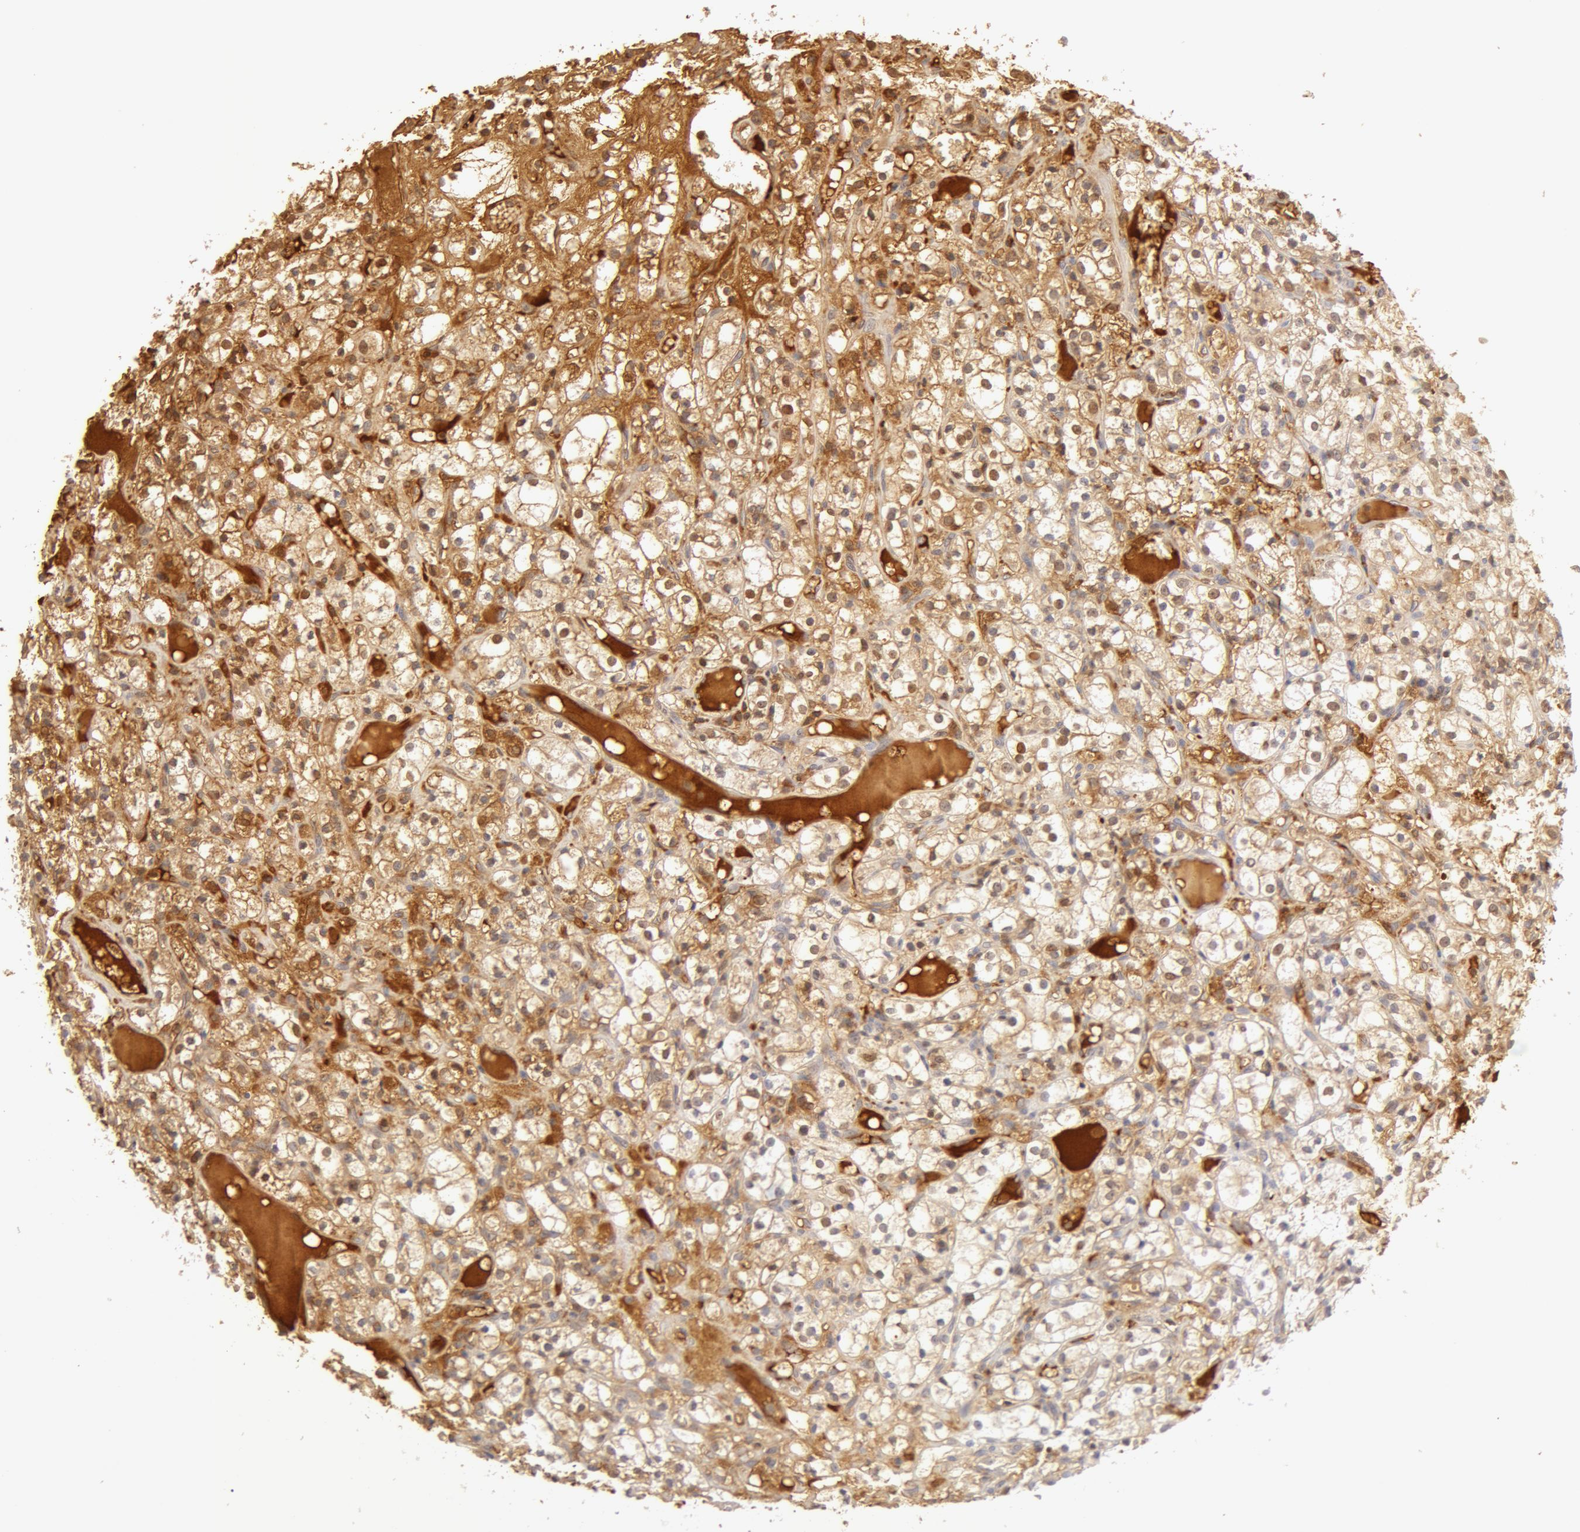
{"staining": {"intensity": "negative", "quantity": "none", "location": "none"}, "tissue": "renal cancer", "cell_type": "Tumor cells", "image_type": "cancer", "snomed": [{"axis": "morphology", "description": "Adenocarcinoma, NOS"}, {"axis": "topography", "description": "Kidney"}], "caption": "DAB immunohistochemical staining of renal adenocarcinoma exhibits no significant staining in tumor cells.", "gene": "AHSG", "patient": {"sex": "male", "age": 61}}